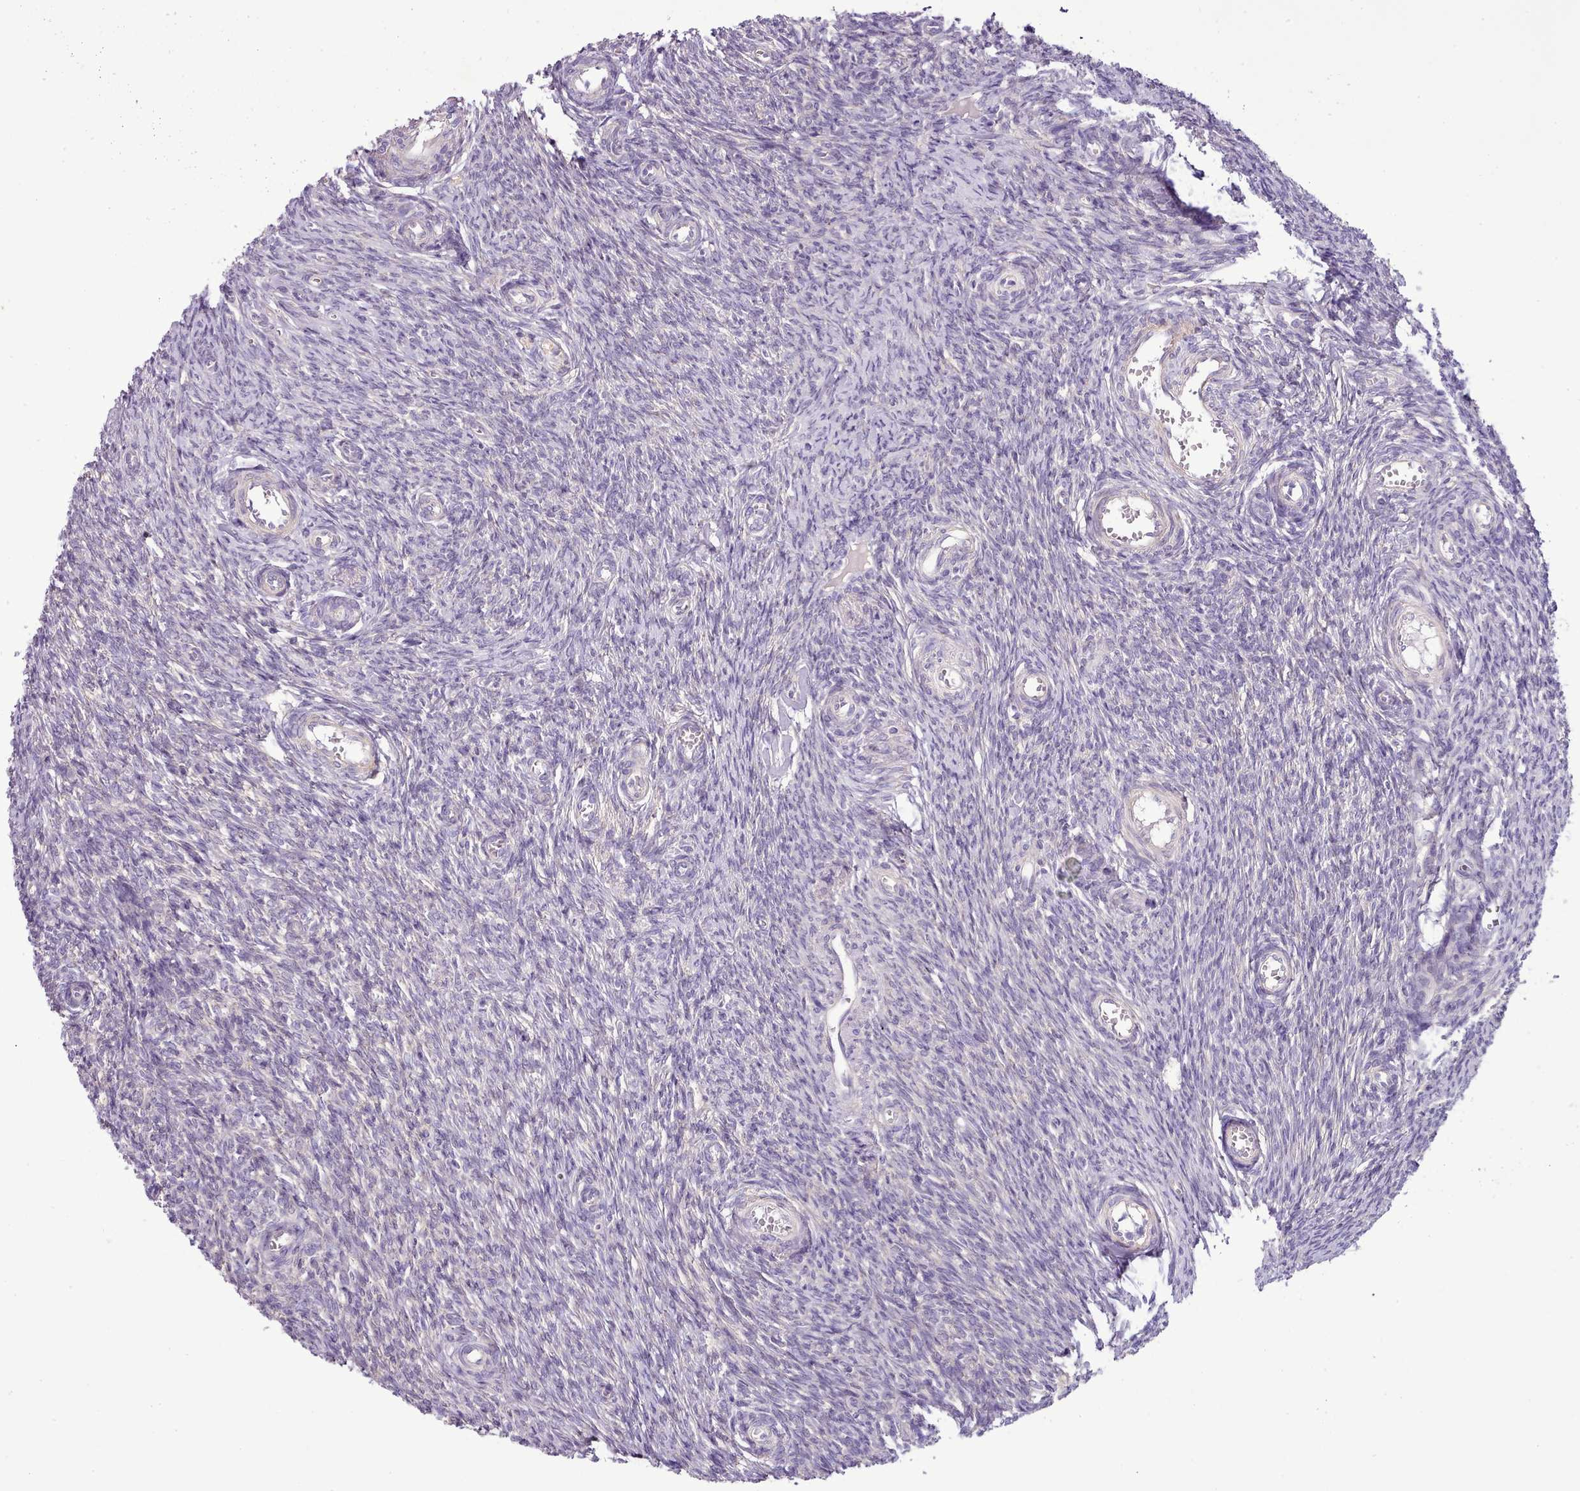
{"staining": {"intensity": "negative", "quantity": "none", "location": "none"}, "tissue": "ovary", "cell_type": "Follicle cells", "image_type": "normal", "snomed": [{"axis": "morphology", "description": "Normal tissue, NOS"}, {"axis": "topography", "description": "Ovary"}], "caption": "This is a micrograph of IHC staining of benign ovary, which shows no positivity in follicle cells. (DAB IHC with hematoxylin counter stain).", "gene": "SETX", "patient": {"sex": "female", "age": 44}}